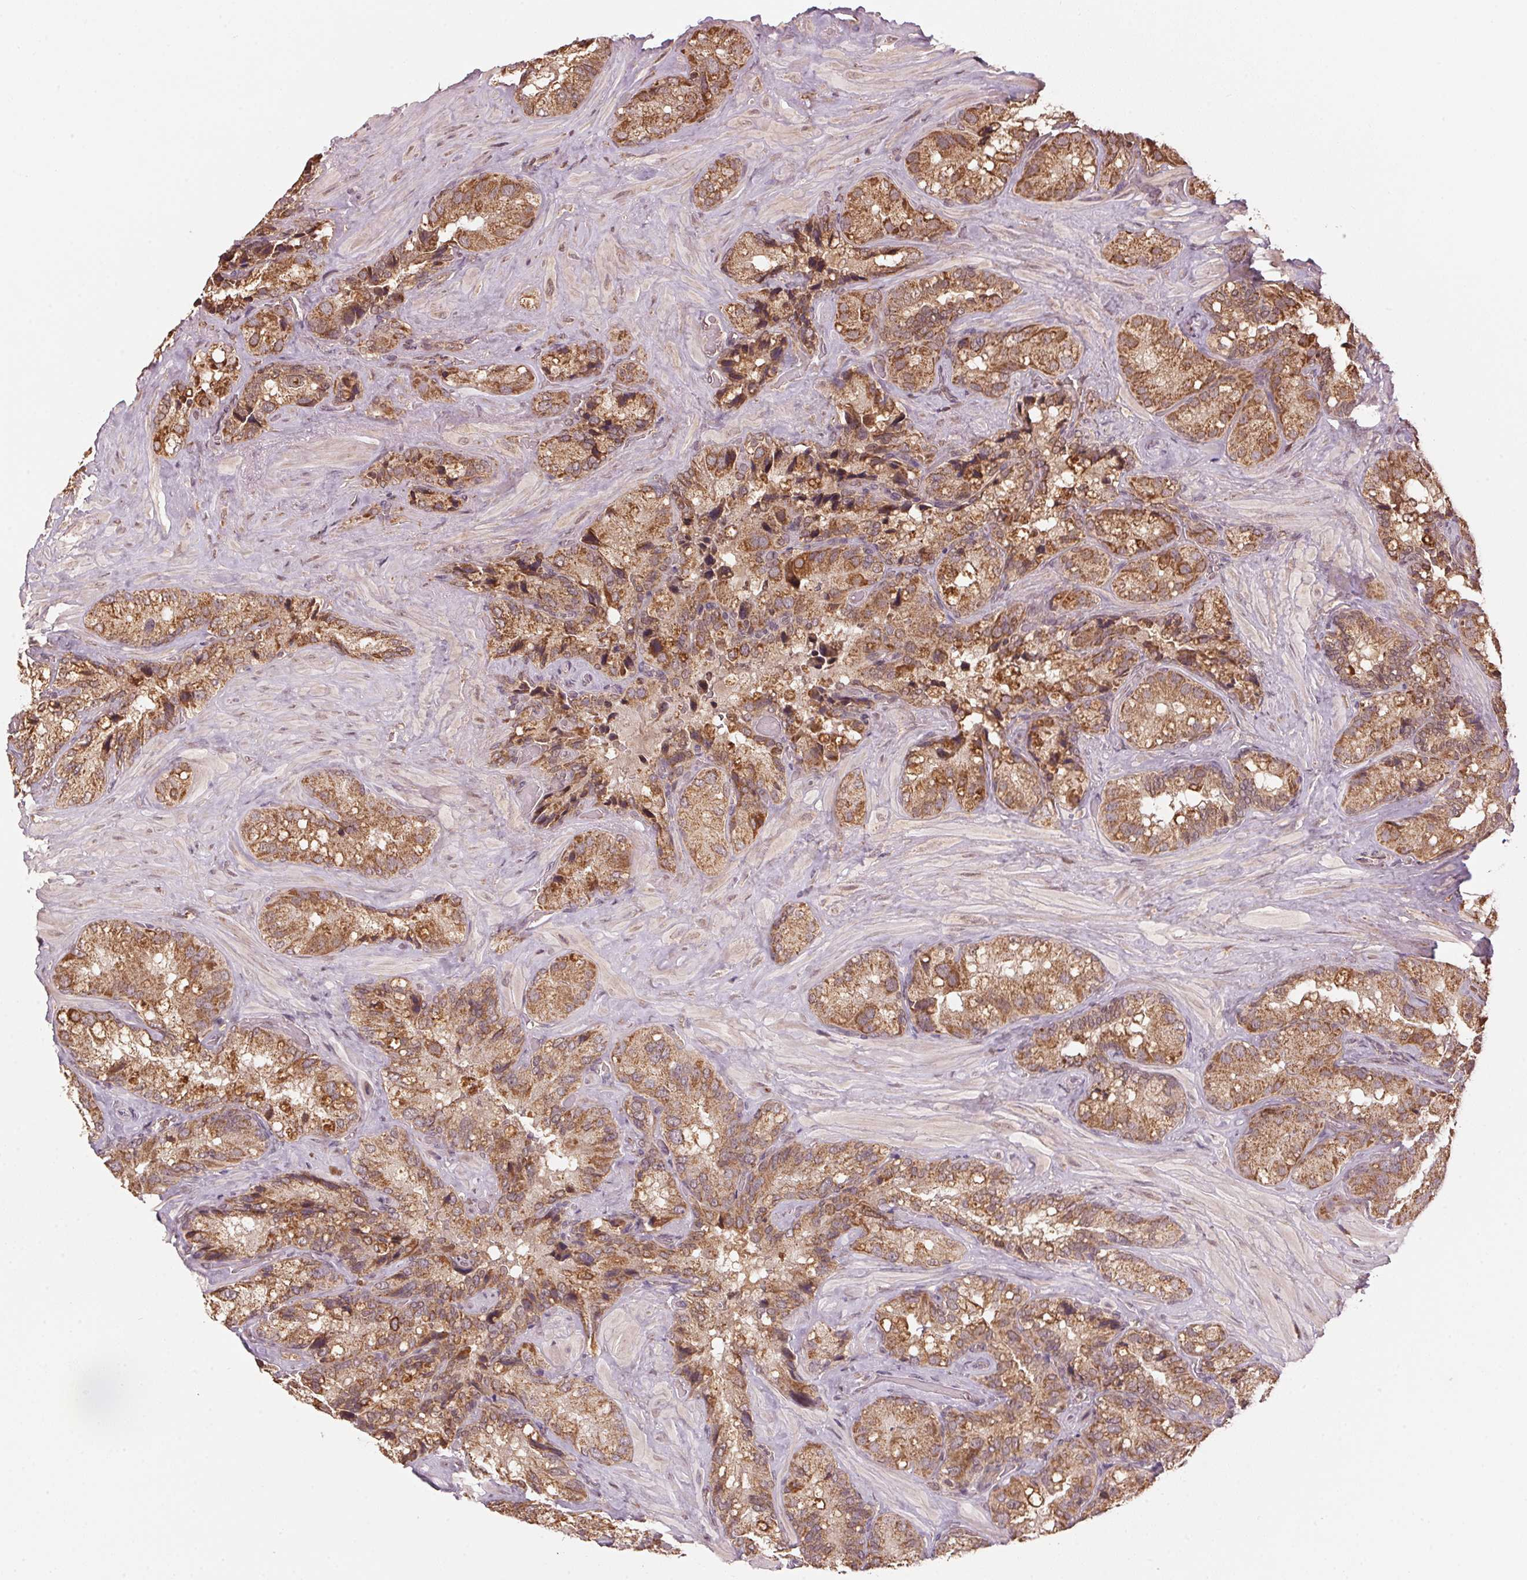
{"staining": {"intensity": "moderate", "quantity": ">75%", "location": "cytoplasmic/membranous"}, "tissue": "seminal vesicle", "cell_type": "Glandular cells", "image_type": "normal", "snomed": [{"axis": "morphology", "description": "Normal tissue, NOS"}, {"axis": "topography", "description": "Seminal veicle"}], "caption": "Seminal vesicle stained for a protein (brown) reveals moderate cytoplasmic/membranous positive positivity in about >75% of glandular cells.", "gene": "ARHGAP6", "patient": {"sex": "male", "age": 60}}